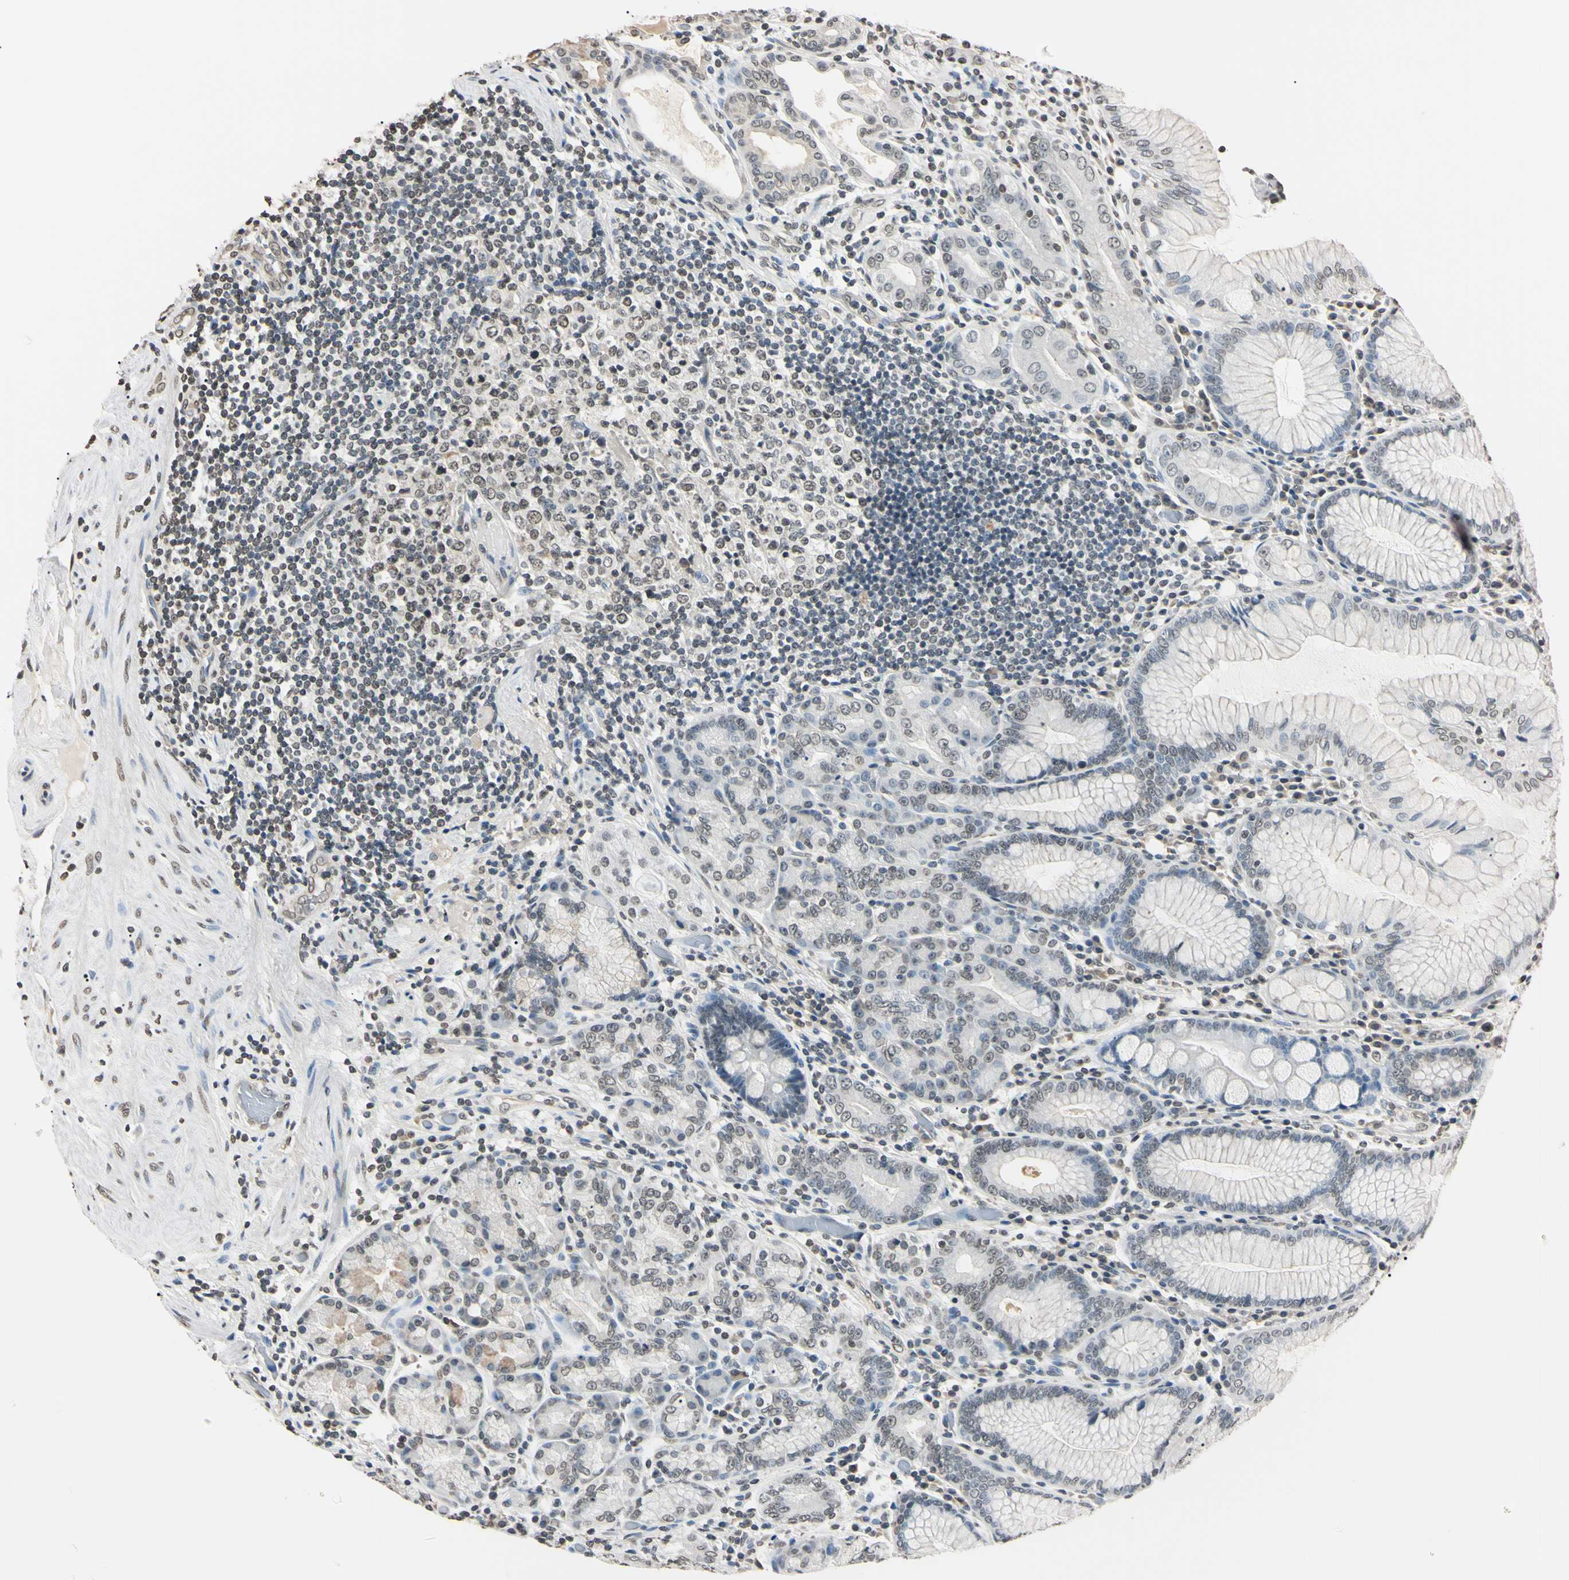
{"staining": {"intensity": "weak", "quantity": "25%-75%", "location": "cytoplasmic/membranous,nuclear"}, "tissue": "stomach", "cell_type": "Glandular cells", "image_type": "normal", "snomed": [{"axis": "morphology", "description": "Normal tissue, NOS"}, {"axis": "topography", "description": "Stomach, lower"}], "caption": "Immunohistochemistry (IHC) (DAB (3,3'-diaminobenzidine)) staining of normal stomach reveals weak cytoplasmic/membranous,nuclear protein staining in about 25%-75% of glandular cells.", "gene": "CDC45", "patient": {"sex": "female", "age": 76}}